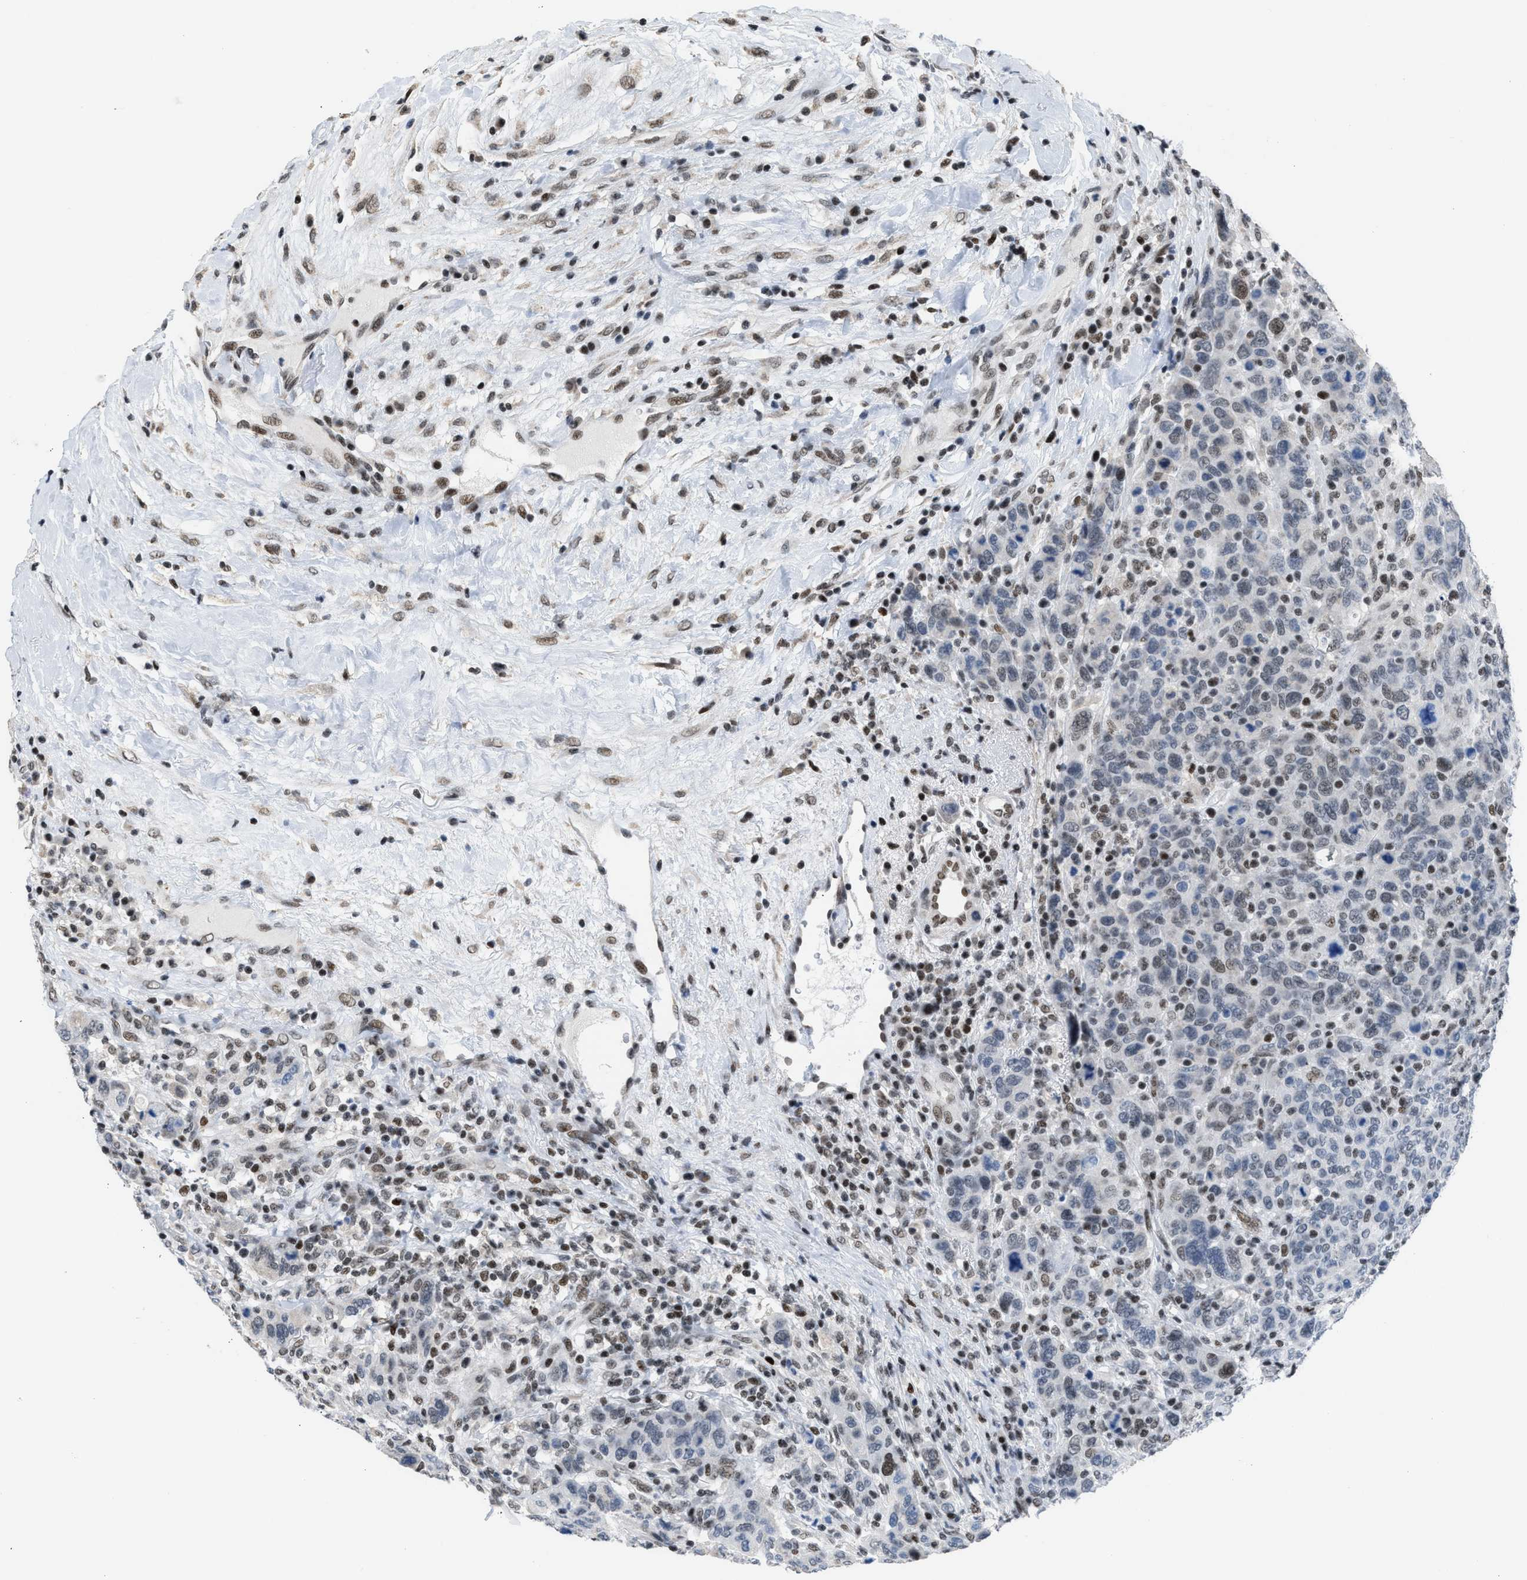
{"staining": {"intensity": "moderate", "quantity": "<25%", "location": "nuclear"}, "tissue": "breast cancer", "cell_type": "Tumor cells", "image_type": "cancer", "snomed": [{"axis": "morphology", "description": "Duct carcinoma"}, {"axis": "topography", "description": "Breast"}], "caption": "Moderate nuclear positivity for a protein is present in approximately <25% of tumor cells of breast intraductal carcinoma using IHC.", "gene": "TERF2IP", "patient": {"sex": "female", "age": 37}}